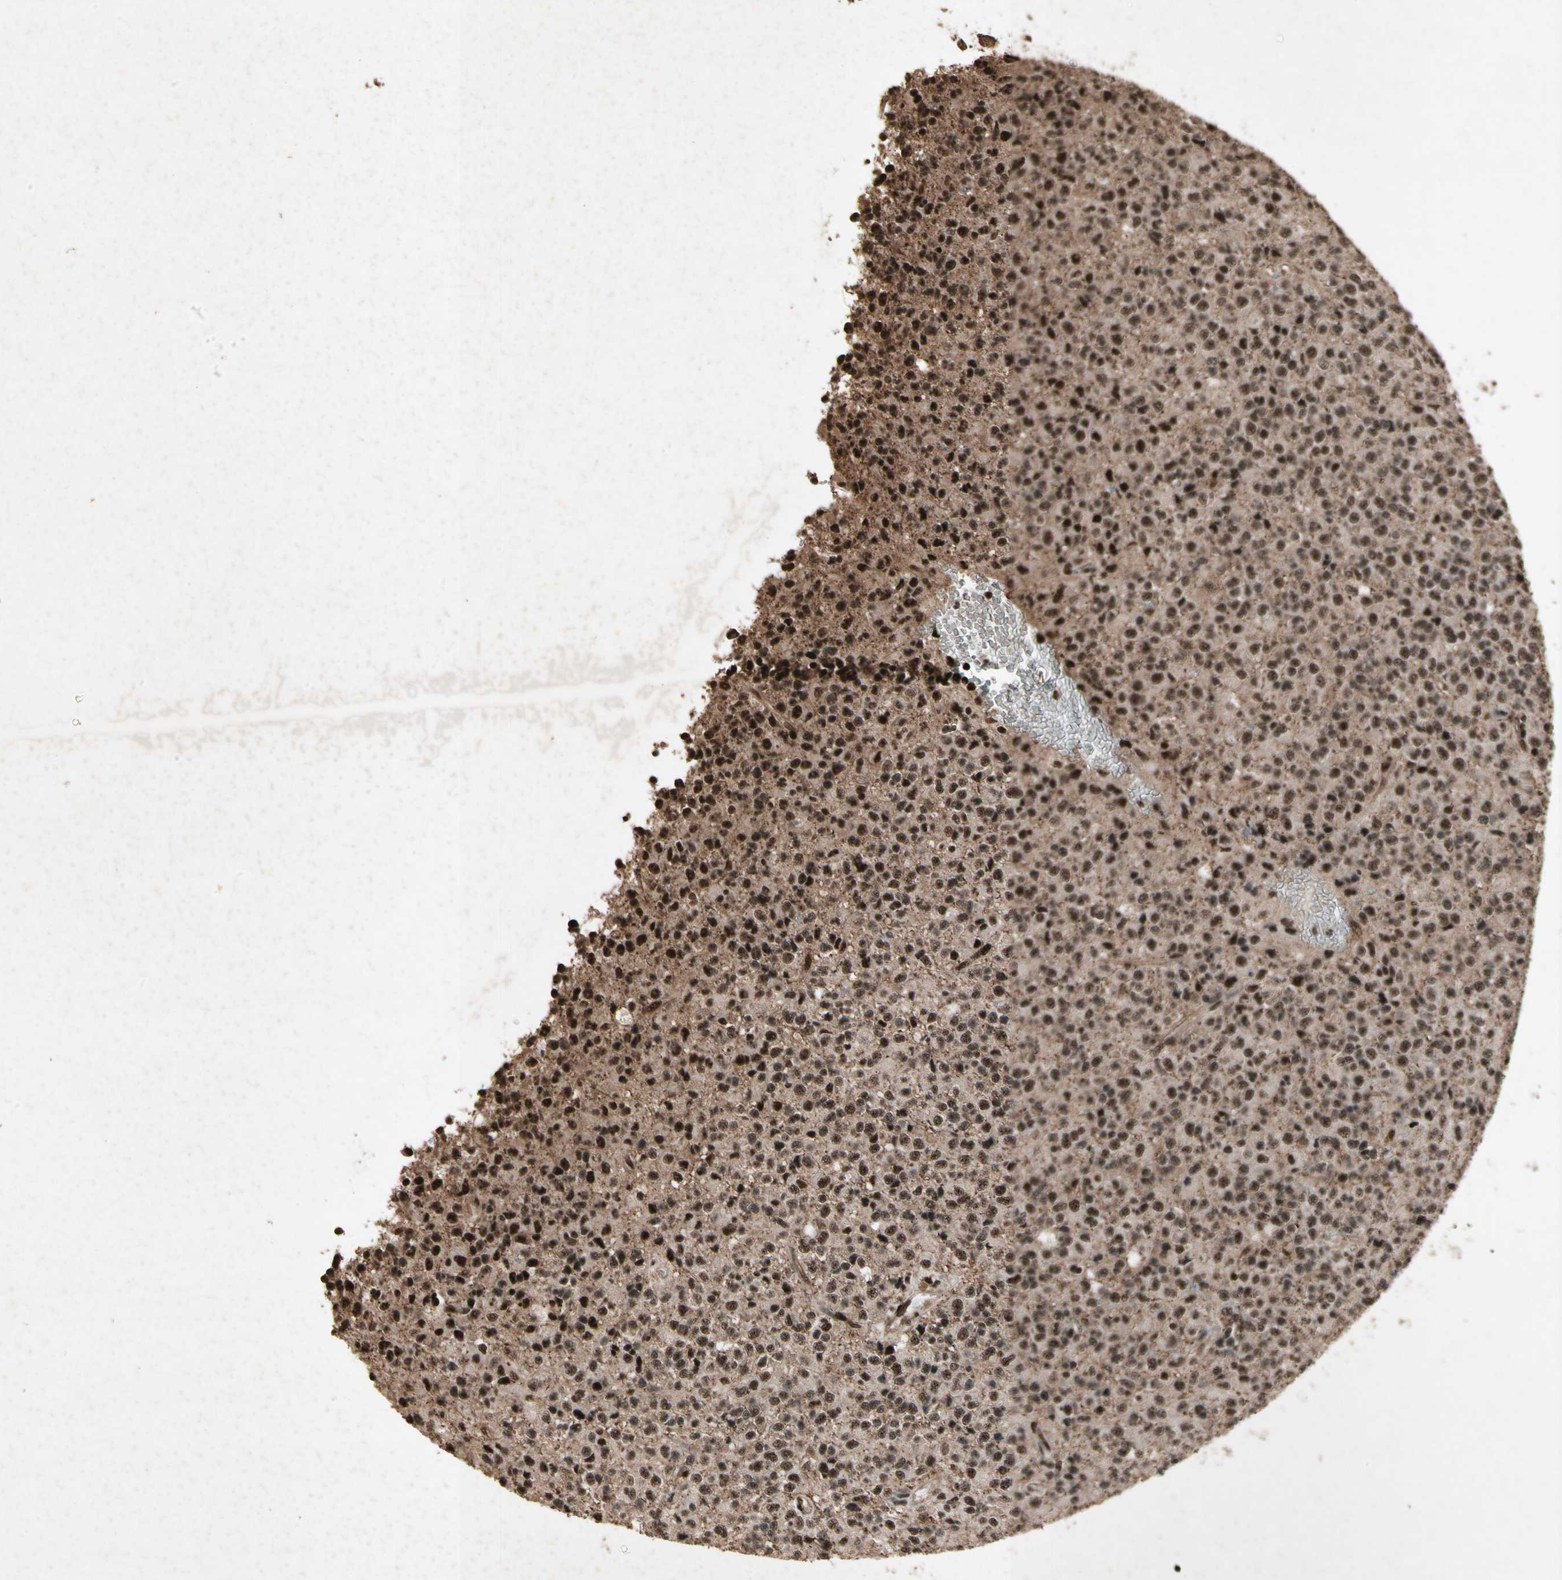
{"staining": {"intensity": "strong", "quantity": ">75%", "location": "nuclear"}, "tissue": "glioma", "cell_type": "Tumor cells", "image_type": "cancer", "snomed": [{"axis": "morphology", "description": "Glioma, malignant, High grade"}, {"axis": "topography", "description": "pancreas cauda"}], "caption": "IHC of glioma reveals high levels of strong nuclear staining in about >75% of tumor cells. The staining is performed using DAB brown chromogen to label protein expression. The nuclei are counter-stained blue using hematoxylin.", "gene": "TBX2", "patient": {"sex": "male", "age": 60}}